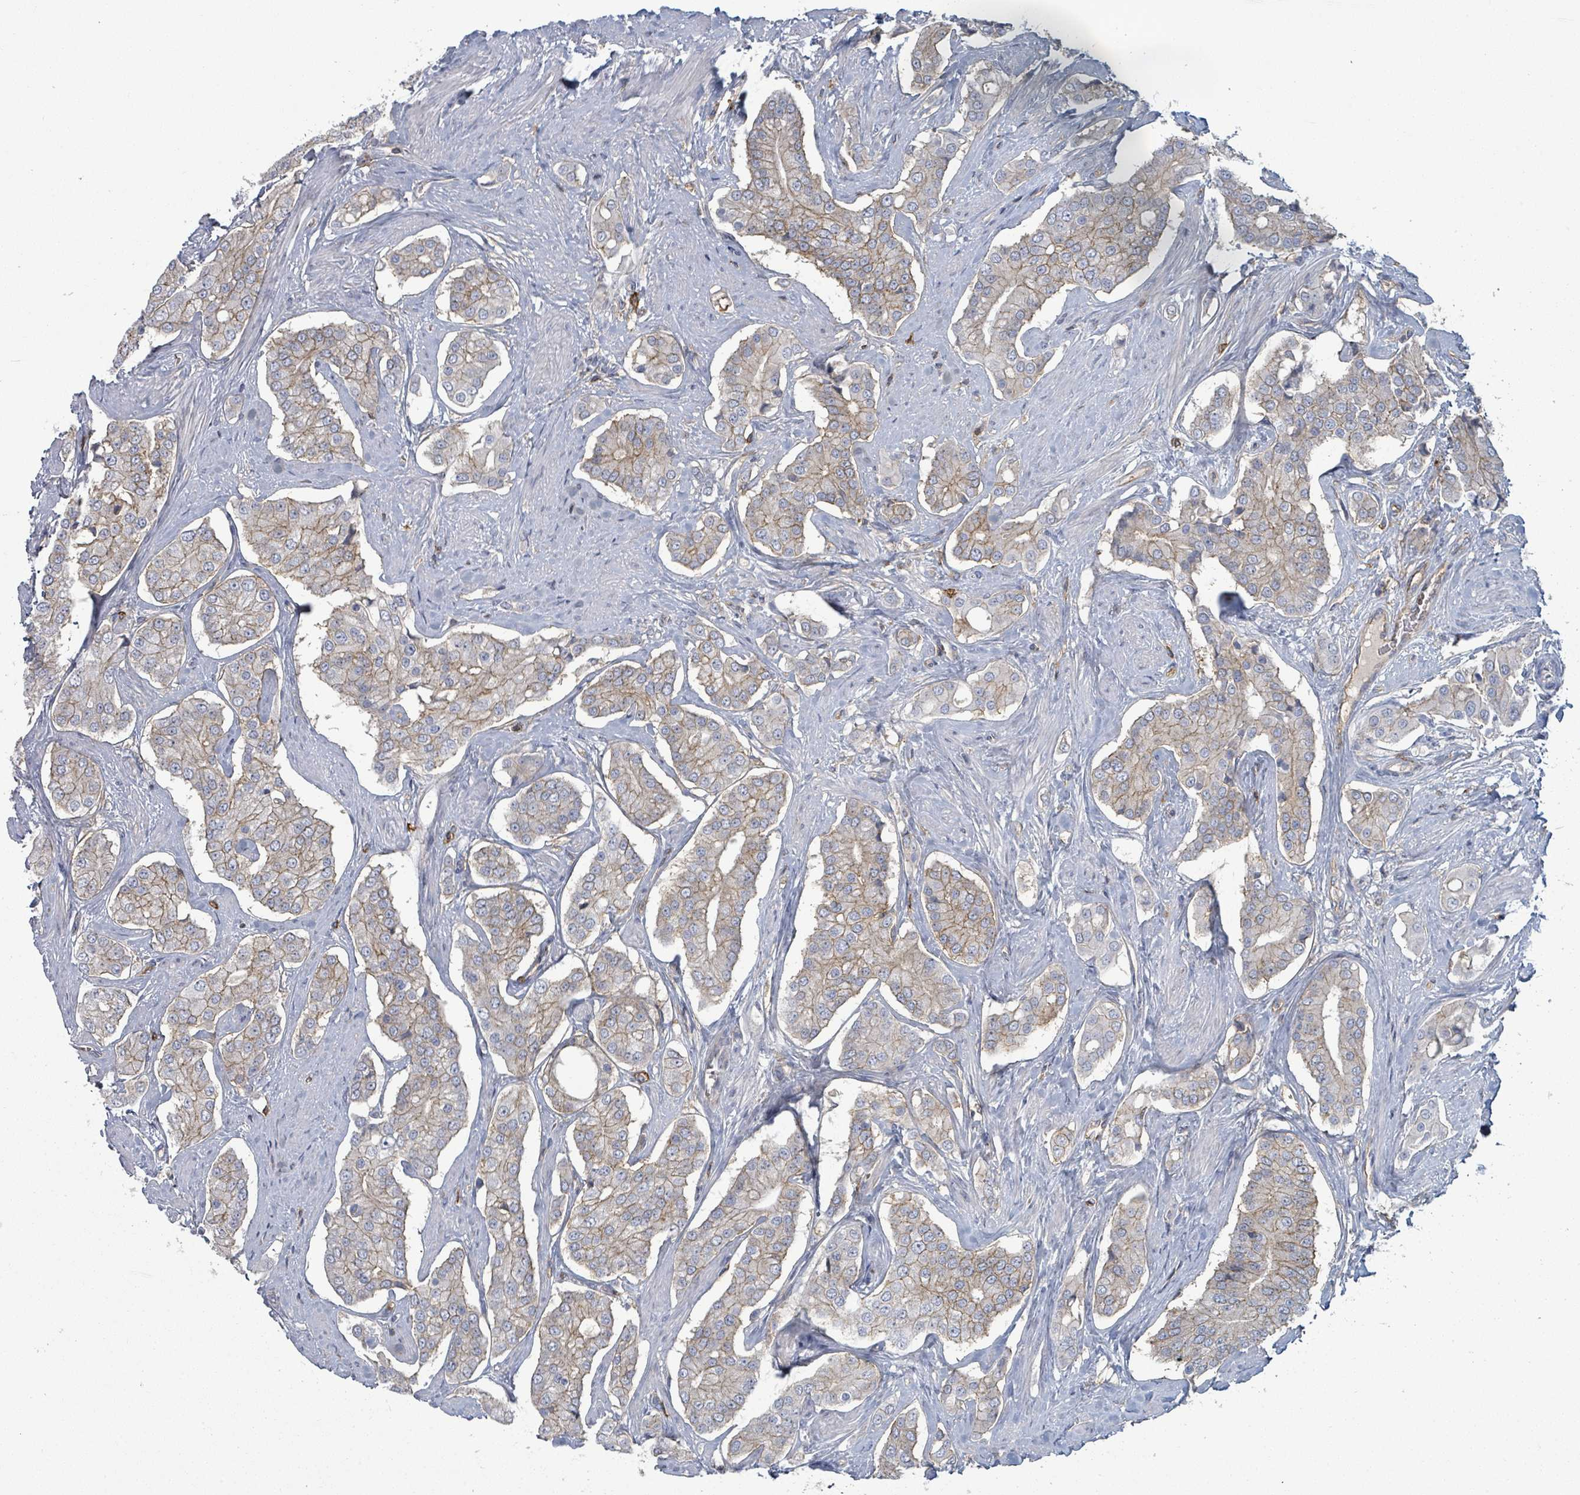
{"staining": {"intensity": "weak", "quantity": "25%-75%", "location": "cytoplasmic/membranous"}, "tissue": "prostate cancer", "cell_type": "Tumor cells", "image_type": "cancer", "snomed": [{"axis": "morphology", "description": "Adenocarcinoma, High grade"}, {"axis": "topography", "description": "Prostate"}], "caption": "A micrograph of human prostate cancer (high-grade adenocarcinoma) stained for a protein exhibits weak cytoplasmic/membranous brown staining in tumor cells. The staining was performed using DAB to visualize the protein expression in brown, while the nuclei were stained in blue with hematoxylin (Magnification: 20x).", "gene": "TNFRSF14", "patient": {"sex": "male", "age": 71}}